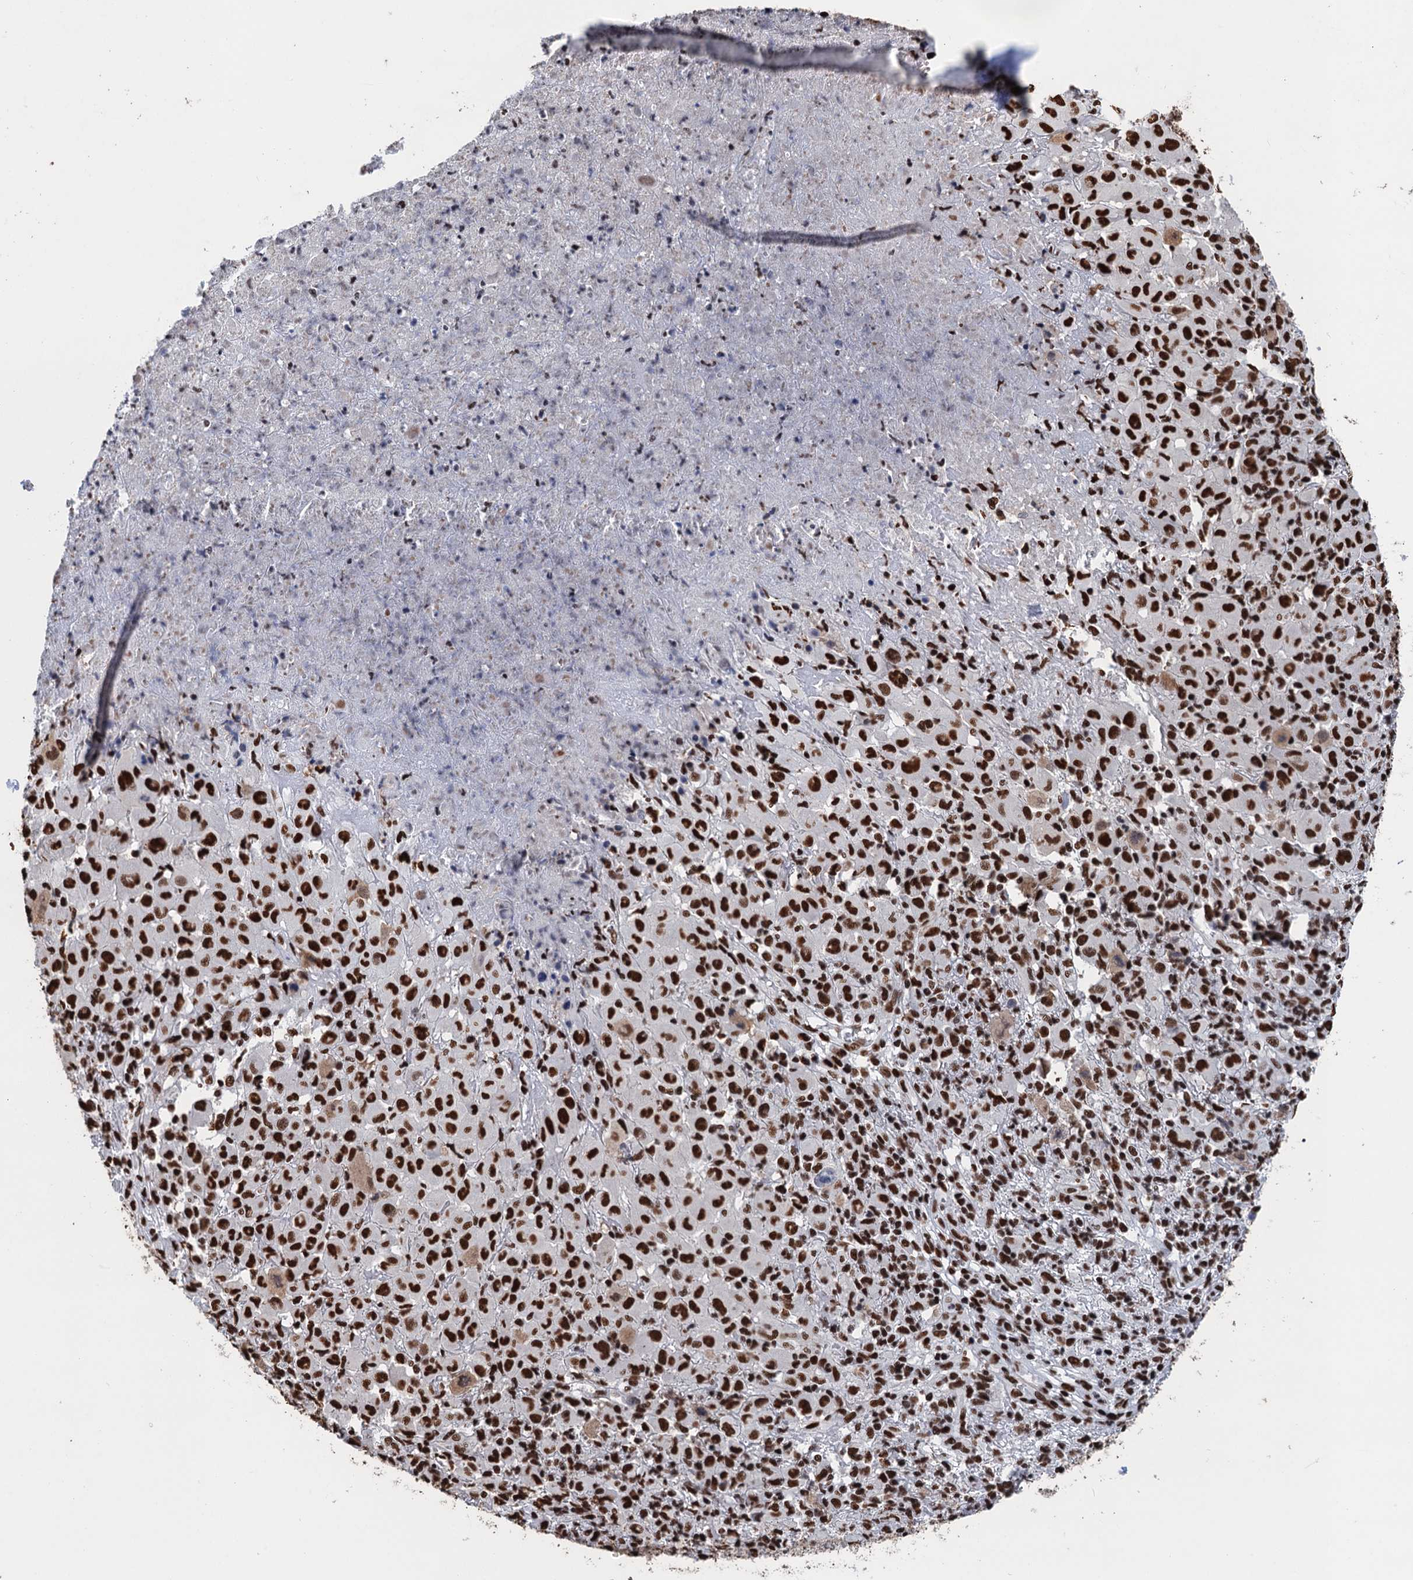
{"staining": {"intensity": "strong", "quantity": ">75%", "location": "nuclear"}, "tissue": "melanoma", "cell_type": "Tumor cells", "image_type": "cancer", "snomed": [{"axis": "morphology", "description": "Malignant melanoma, NOS"}, {"axis": "topography", "description": "Skin"}], "caption": "Protein staining of malignant melanoma tissue reveals strong nuclear positivity in about >75% of tumor cells.", "gene": "UBA2", "patient": {"sex": "male", "age": 73}}